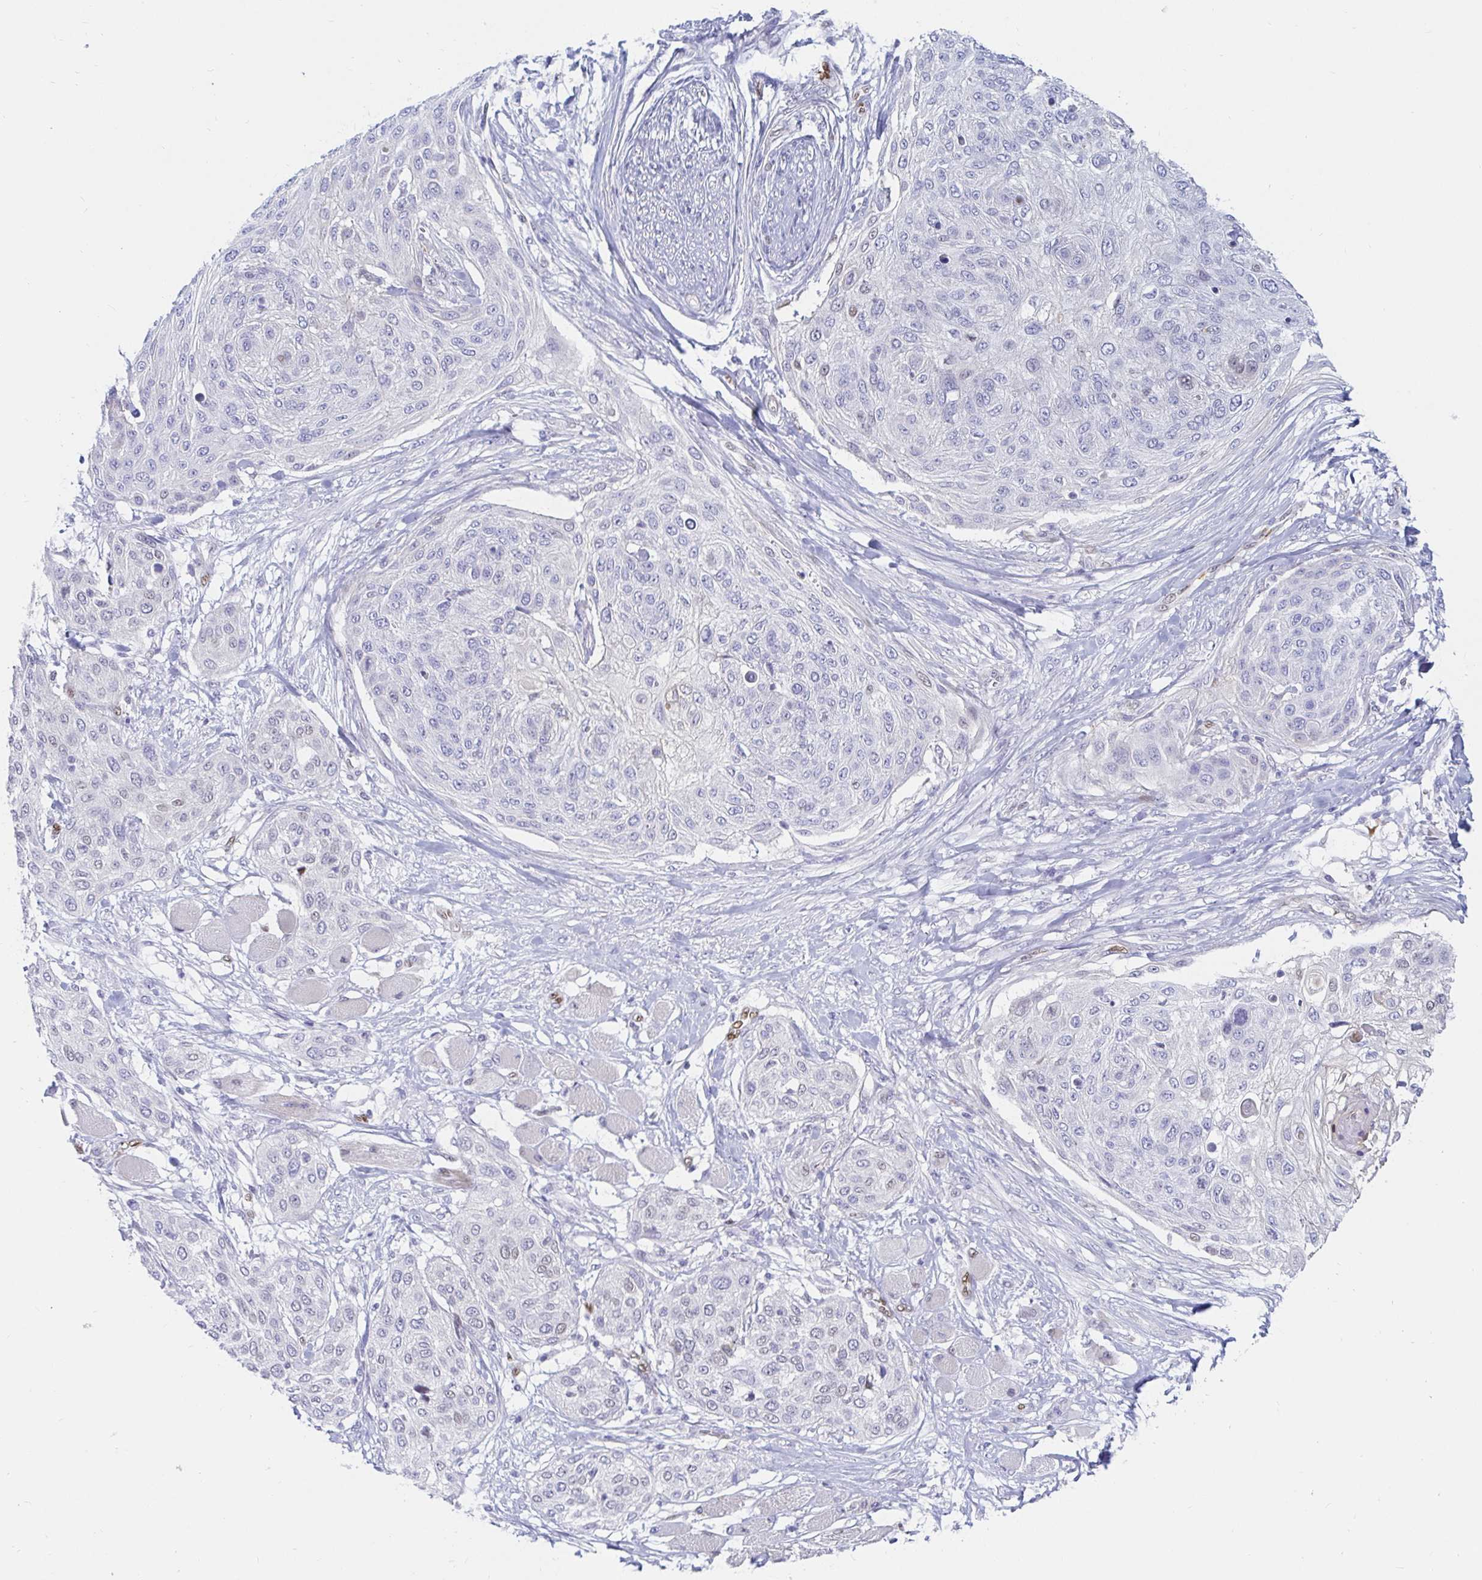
{"staining": {"intensity": "negative", "quantity": "none", "location": "none"}, "tissue": "skin cancer", "cell_type": "Tumor cells", "image_type": "cancer", "snomed": [{"axis": "morphology", "description": "Squamous cell carcinoma, NOS"}, {"axis": "topography", "description": "Skin"}], "caption": "High magnification brightfield microscopy of skin cancer (squamous cell carcinoma) stained with DAB (brown) and counterstained with hematoxylin (blue): tumor cells show no significant expression.", "gene": "HINFP", "patient": {"sex": "female", "age": 87}}